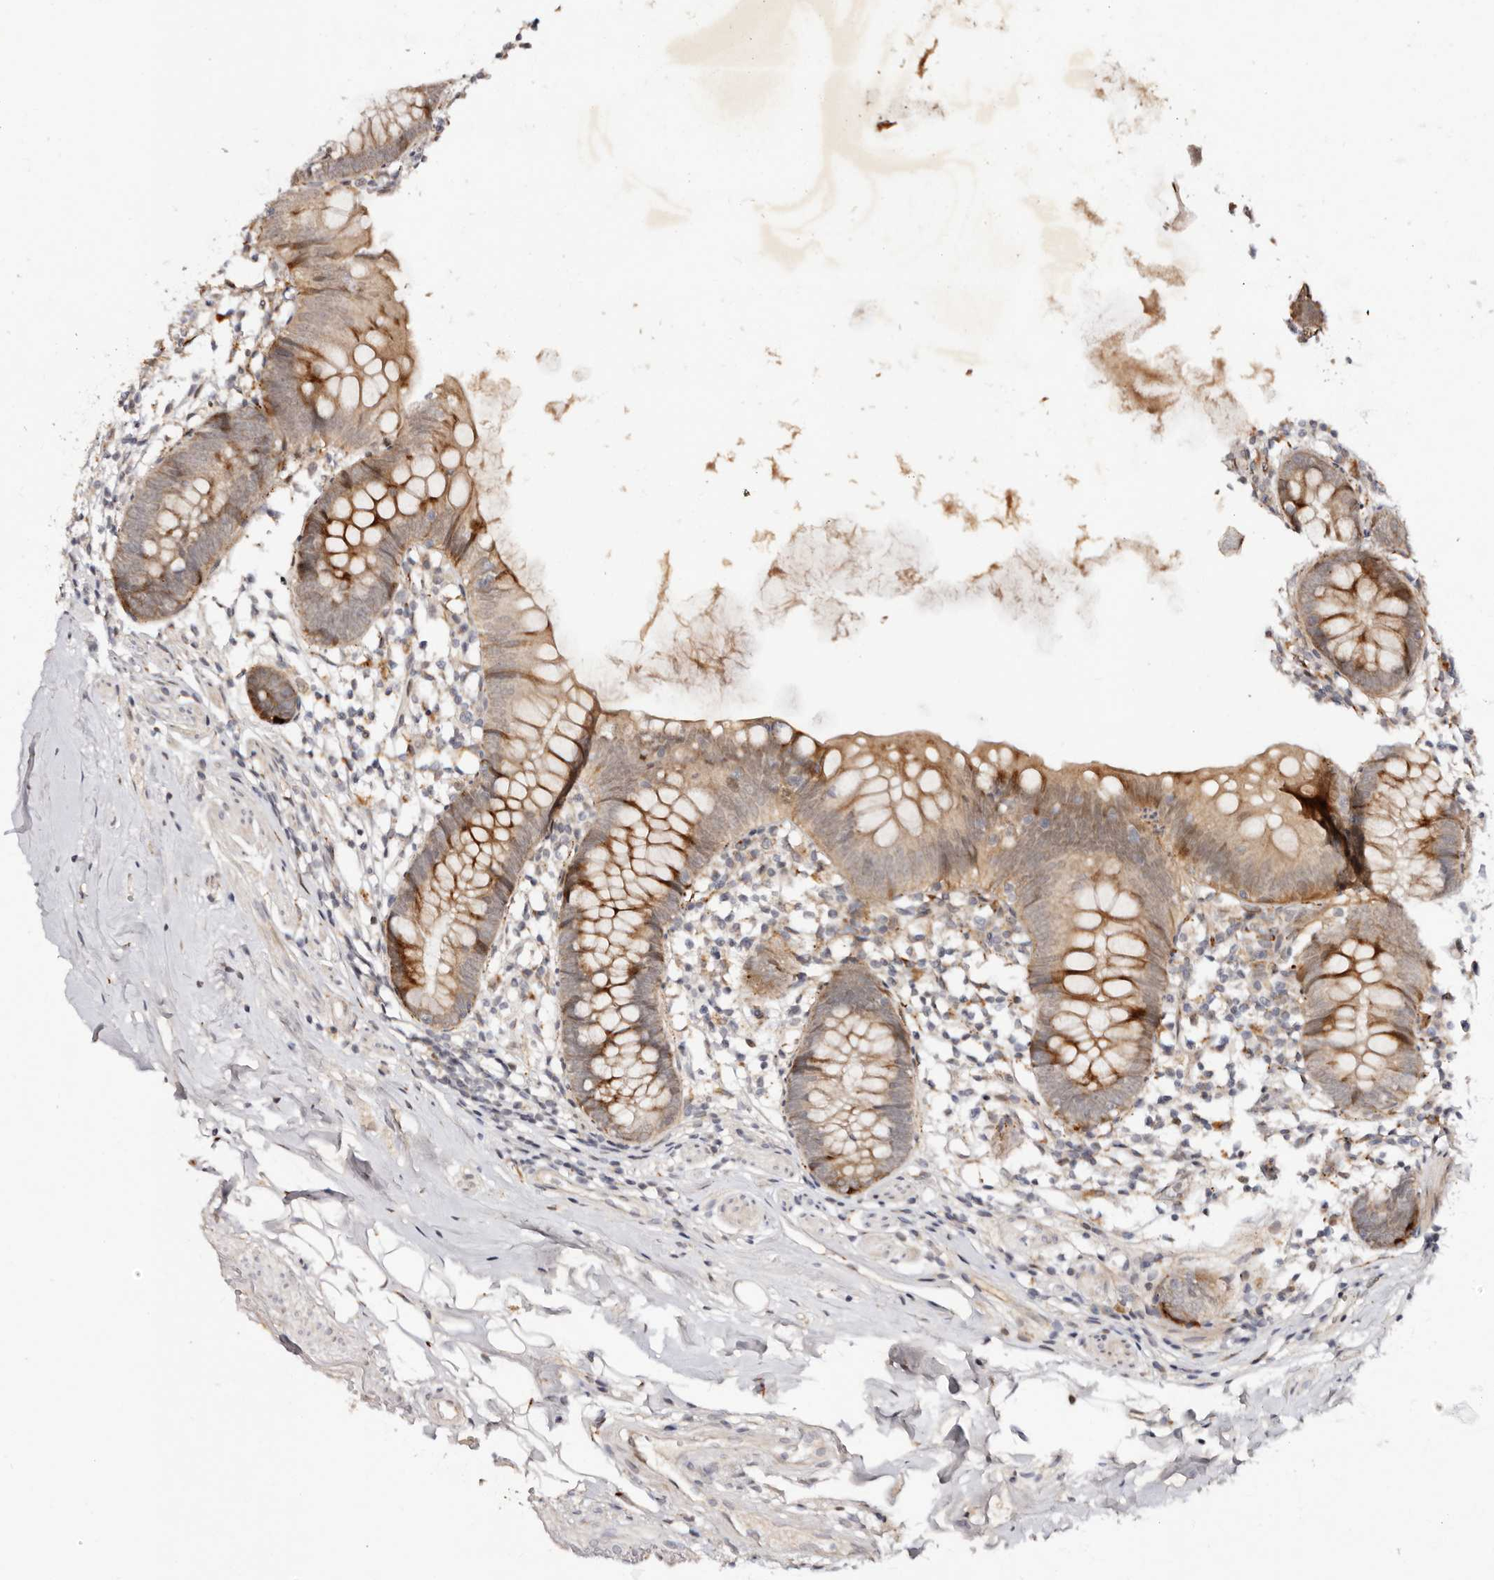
{"staining": {"intensity": "moderate", "quantity": ">75%", "location": "cytoplasmic/membranous,nuclear"}, "tissue": "appendix", "cell_type": "Glandular cells", "image_type": "normal", "snomed": [{"axis": "morphology", "description": "Normal tissue, NOS"}, {"axis": "topography", "description": "Appendix"}], "caption": "DAB (3,3'-diaminobenzidine) immunohistochemical staining of normal human appendix displays moderate cytoplasmic/membranous,nuclear protein expression in approximately >75% of glandular cells.", "gene": "BCL2L15", "patient": {"sex": "female", "age": 62}}